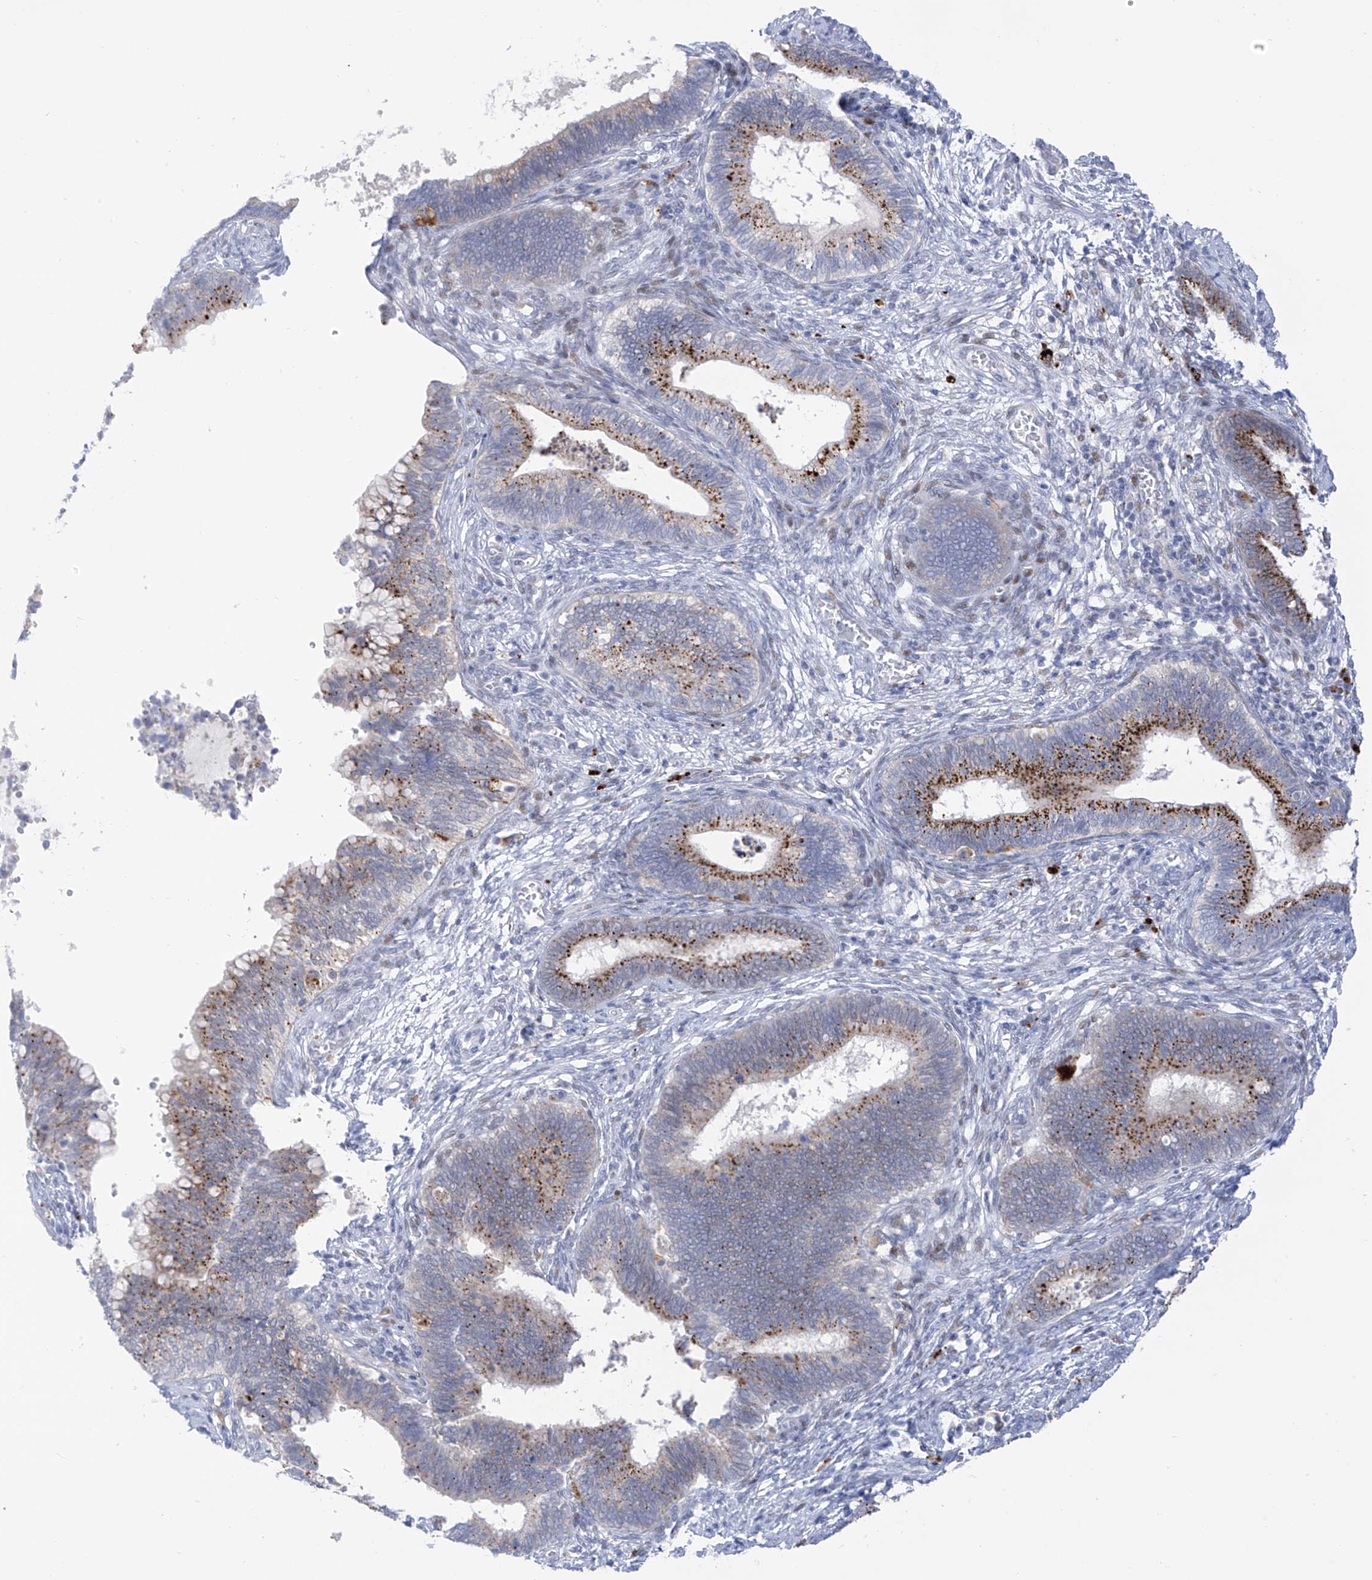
{"staining": {"intensity": "strong", "quantity": "25%-75%", "location": "cytoplasmic/membranous"}, "tissue": "cervical cancer", "cell_type": "Tumor cells", "image_type": "cancer", "snomed": [{"axis": "morphology", "description": "Adenocarcinoma, NOS"}, {"axis": "topography", "description": "Cervix"}], "caption": "DAB immunohistochemical staining of human adenocarcinoma (cervical) displays strong cytoplasmic/membranous protein expression in approximately 25%-75% of tumor cells. Nuclei are stained in blue.", "gene": "PSPH", "patient": {"sex": "female", "age": 44}}